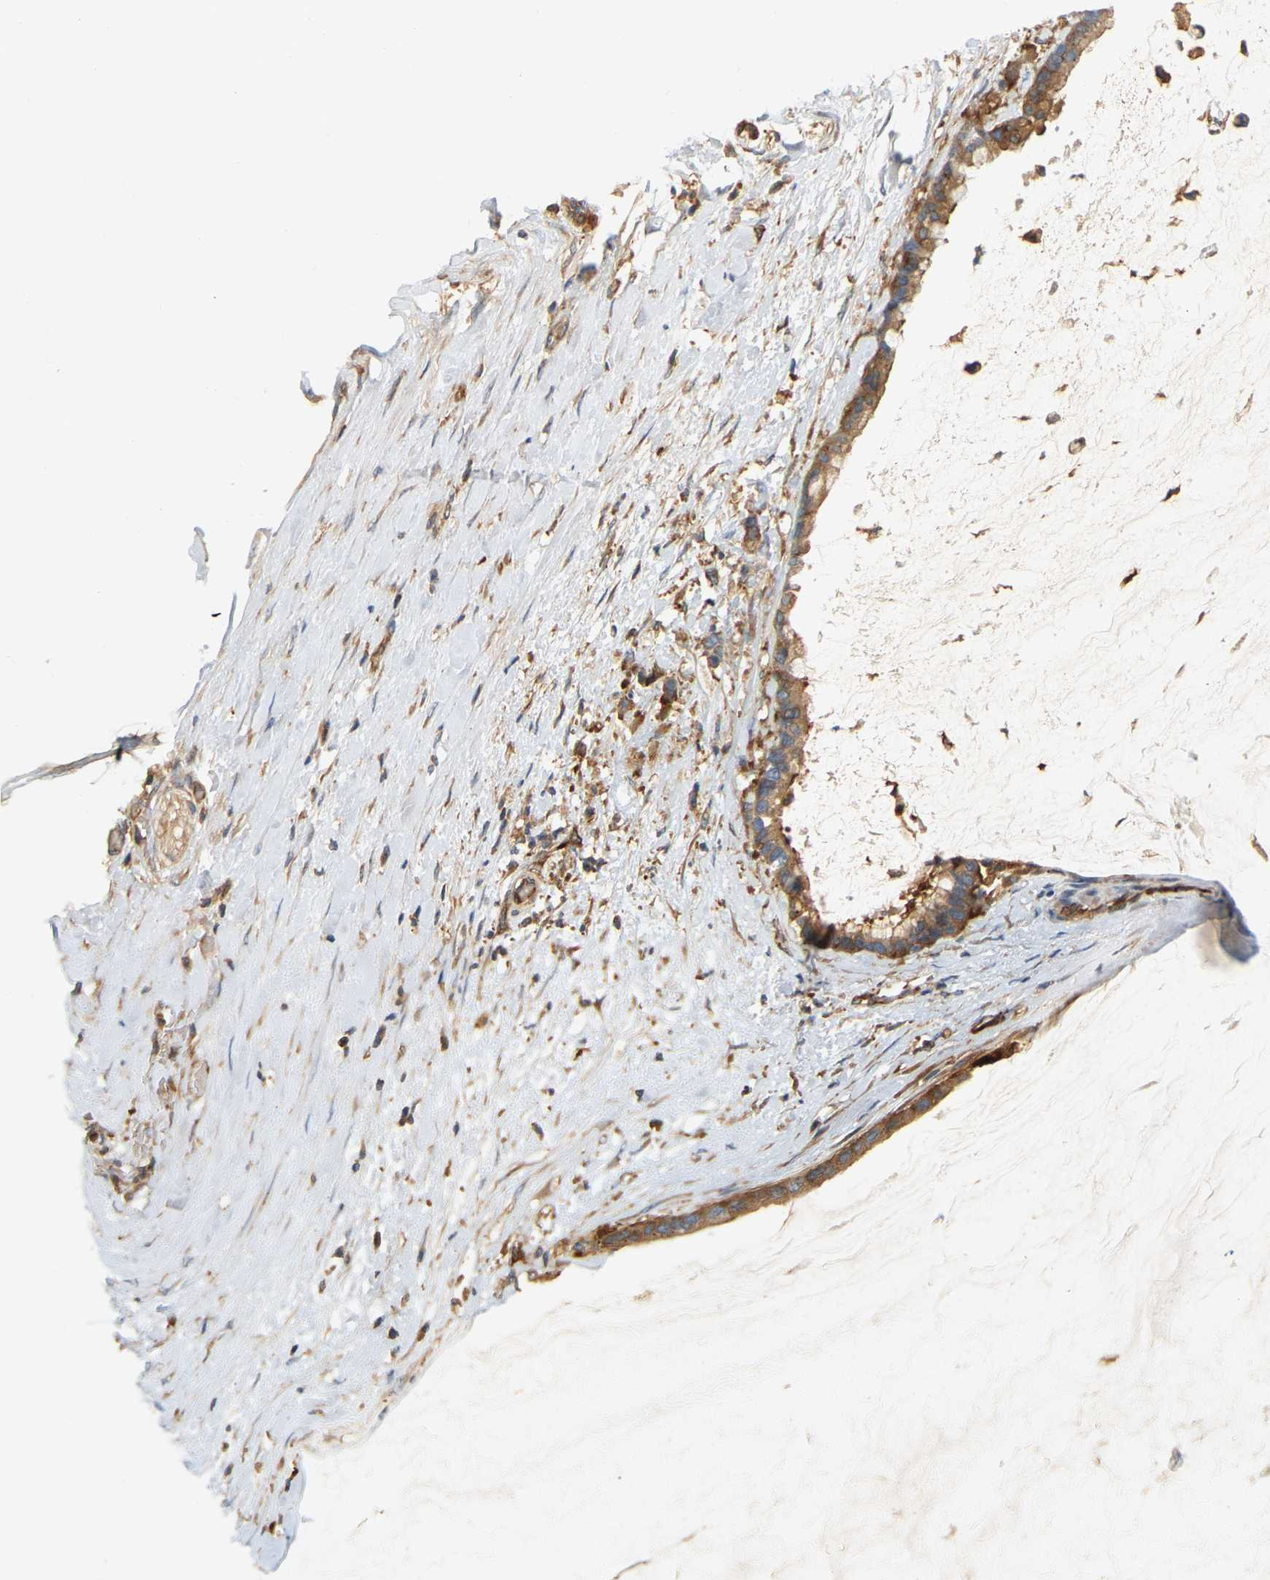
{"staining": {"intensity": "moderate", "quantity": ">75%", "location": "cytoplasmic/membranous"}, "tissue": "pancreatic cancer", "cell_type": "Tumor cells", "image_type": "cancer", "snomed": [{"axis": "morphology", "description": "Adenocarcinoma, NOS"}, {"axis": "topography", "description": "Pancreas"}], "caption": "Adenocarcinoma (pancreatic) stained for a protein exhibits moderate cytoplasmic/membranous positivity in tumor cells.", "gene": "AKAP13", "patient": {"sex": "male", "age": 41}}